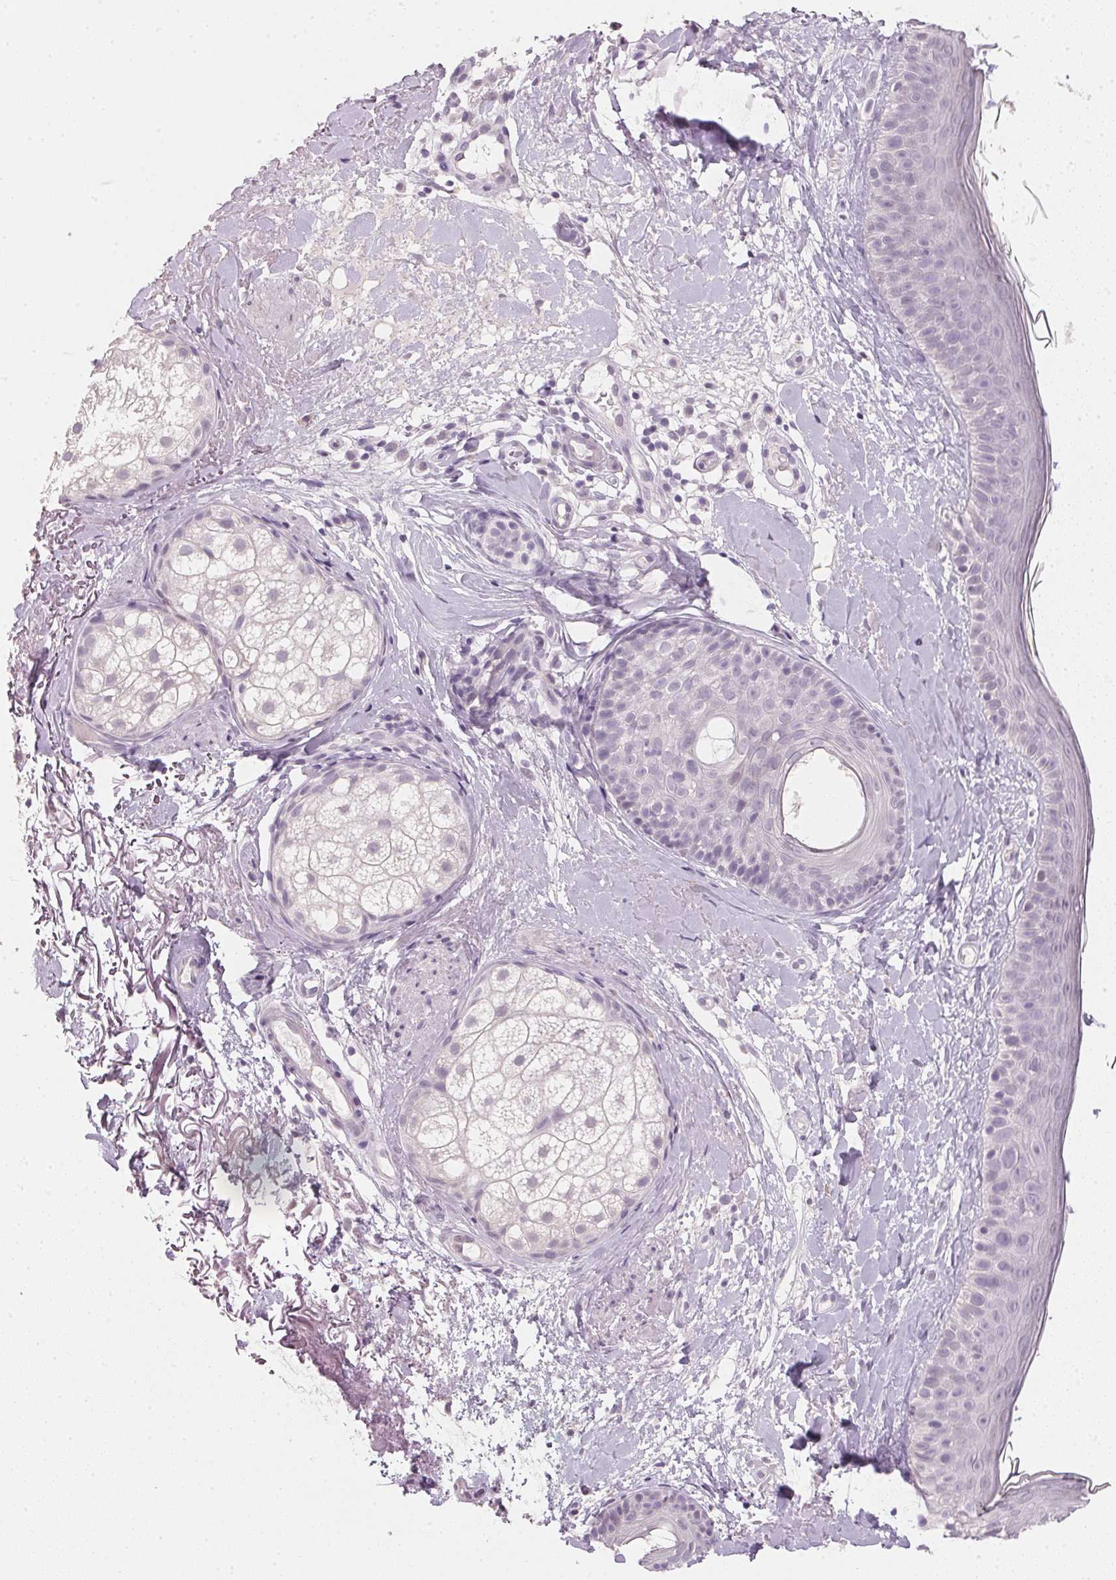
{"staining": {"intensity": "negative", "quantity": "none", "location": "none"}, "tissue": "skin", "cell_type": "Fibroblasts", "image_type": "normal", "snomed": [{"axis": "morphology", "description": "Normal tissue, NOS"}, {"axis": "topography", "description": "Skin"}], "caption": "High magnification brightfield microscopy of normal skin stained with DAB (brown) and counterstained with hematoxylin (blue): fibroblasts show no significant positivity. (DAB immunohistochemistry with hematoxylin counter stain).", "gene": "IGFBP1", "patient": {"sex": "male", "age": 73}}